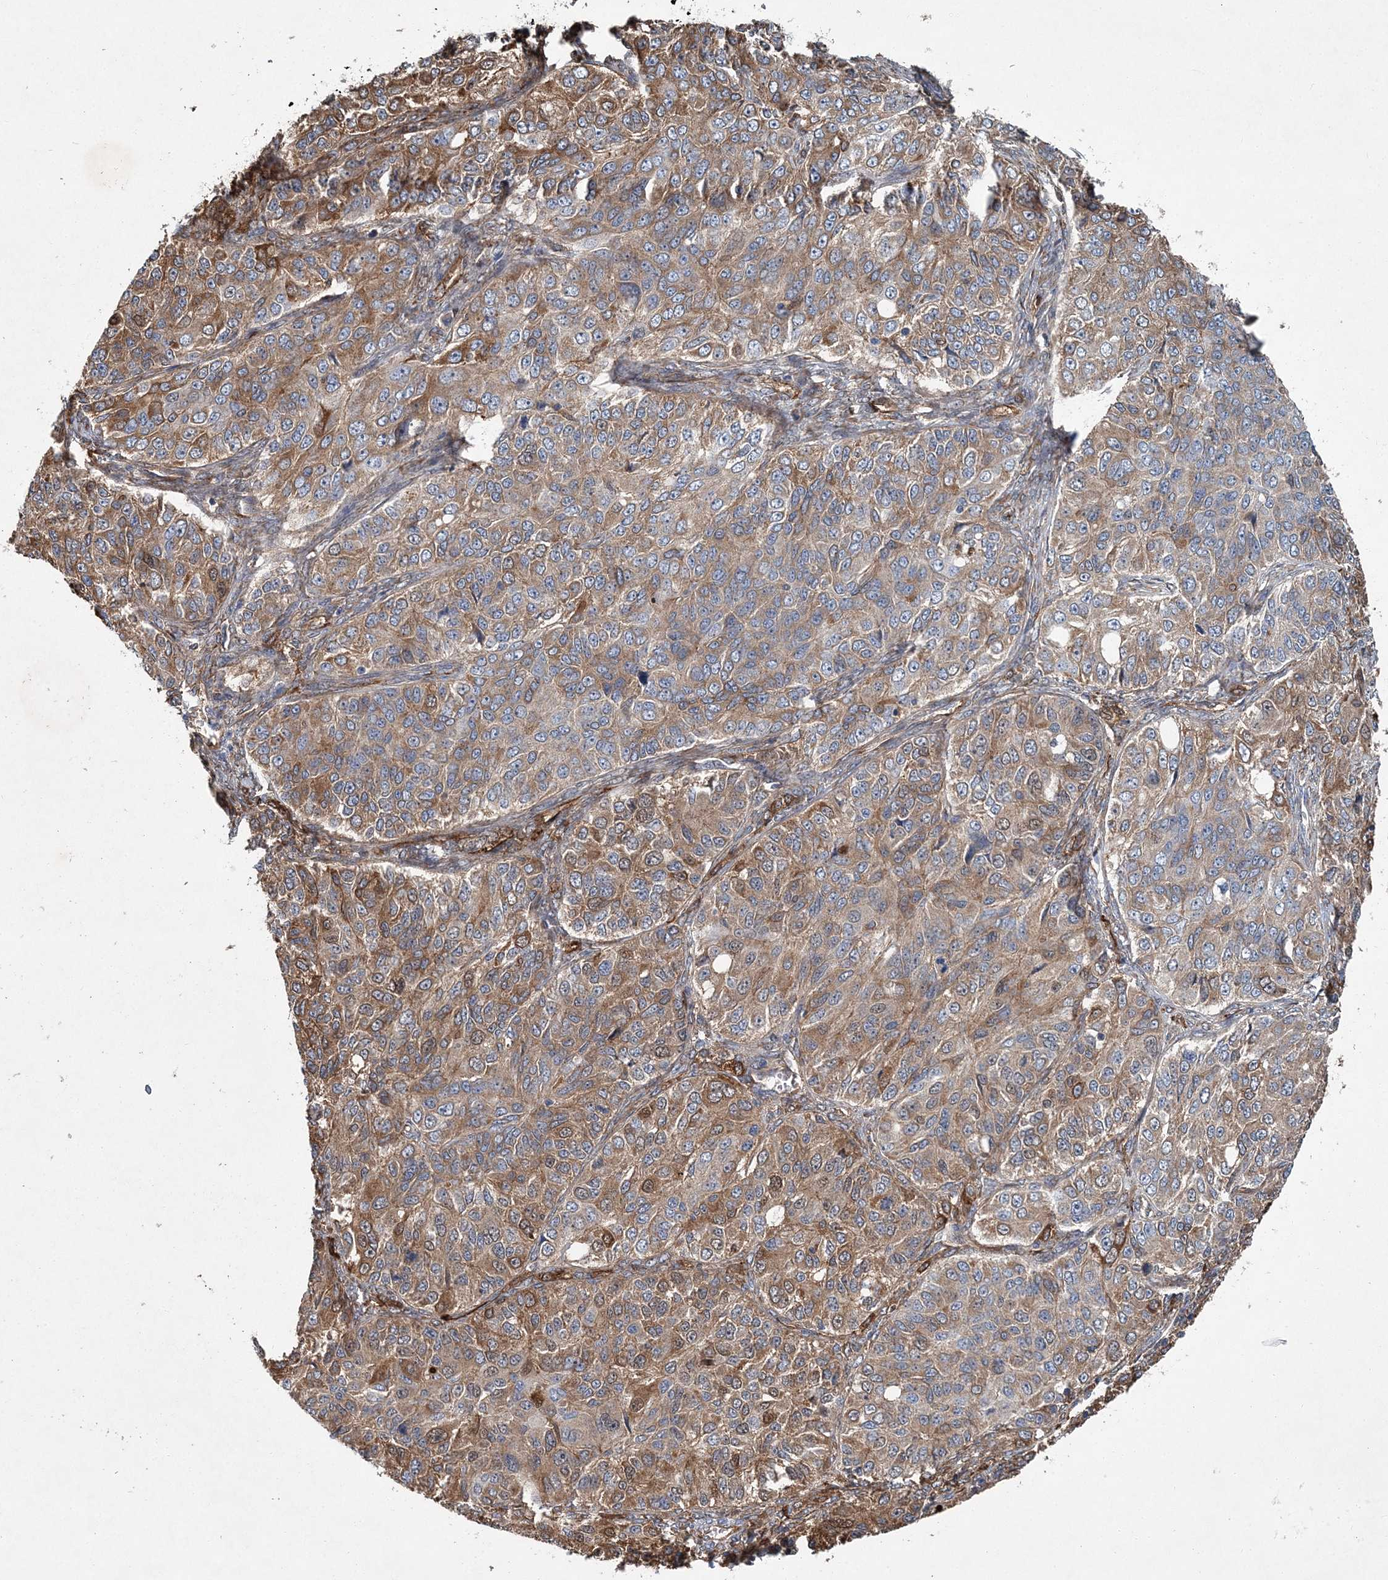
{"staining": {"intensity": "moderate", "quantity": ">75%", "location": "cytoplasmic/membranous"}, "tissue": "ovarian cancer", "cell_type": "Tumor cells", "image_type": "cancer", "snomed": [{"axis": "morphology", "description": "Carcinoma, endometroid"}, {"axis": "topography", "description": "Ovary"}], "caption": "Immunohistochemical staining of ovarian endometroid carcinoma reveals medium levels of moderate cytoplasmic/membranous protein positivity in approximately >75% of tumor cells. (Brightfield microscopy of DAB IHC at high magnification).", "gene": "SPOPL", "patient": {"sex": "female", "age": 51}}